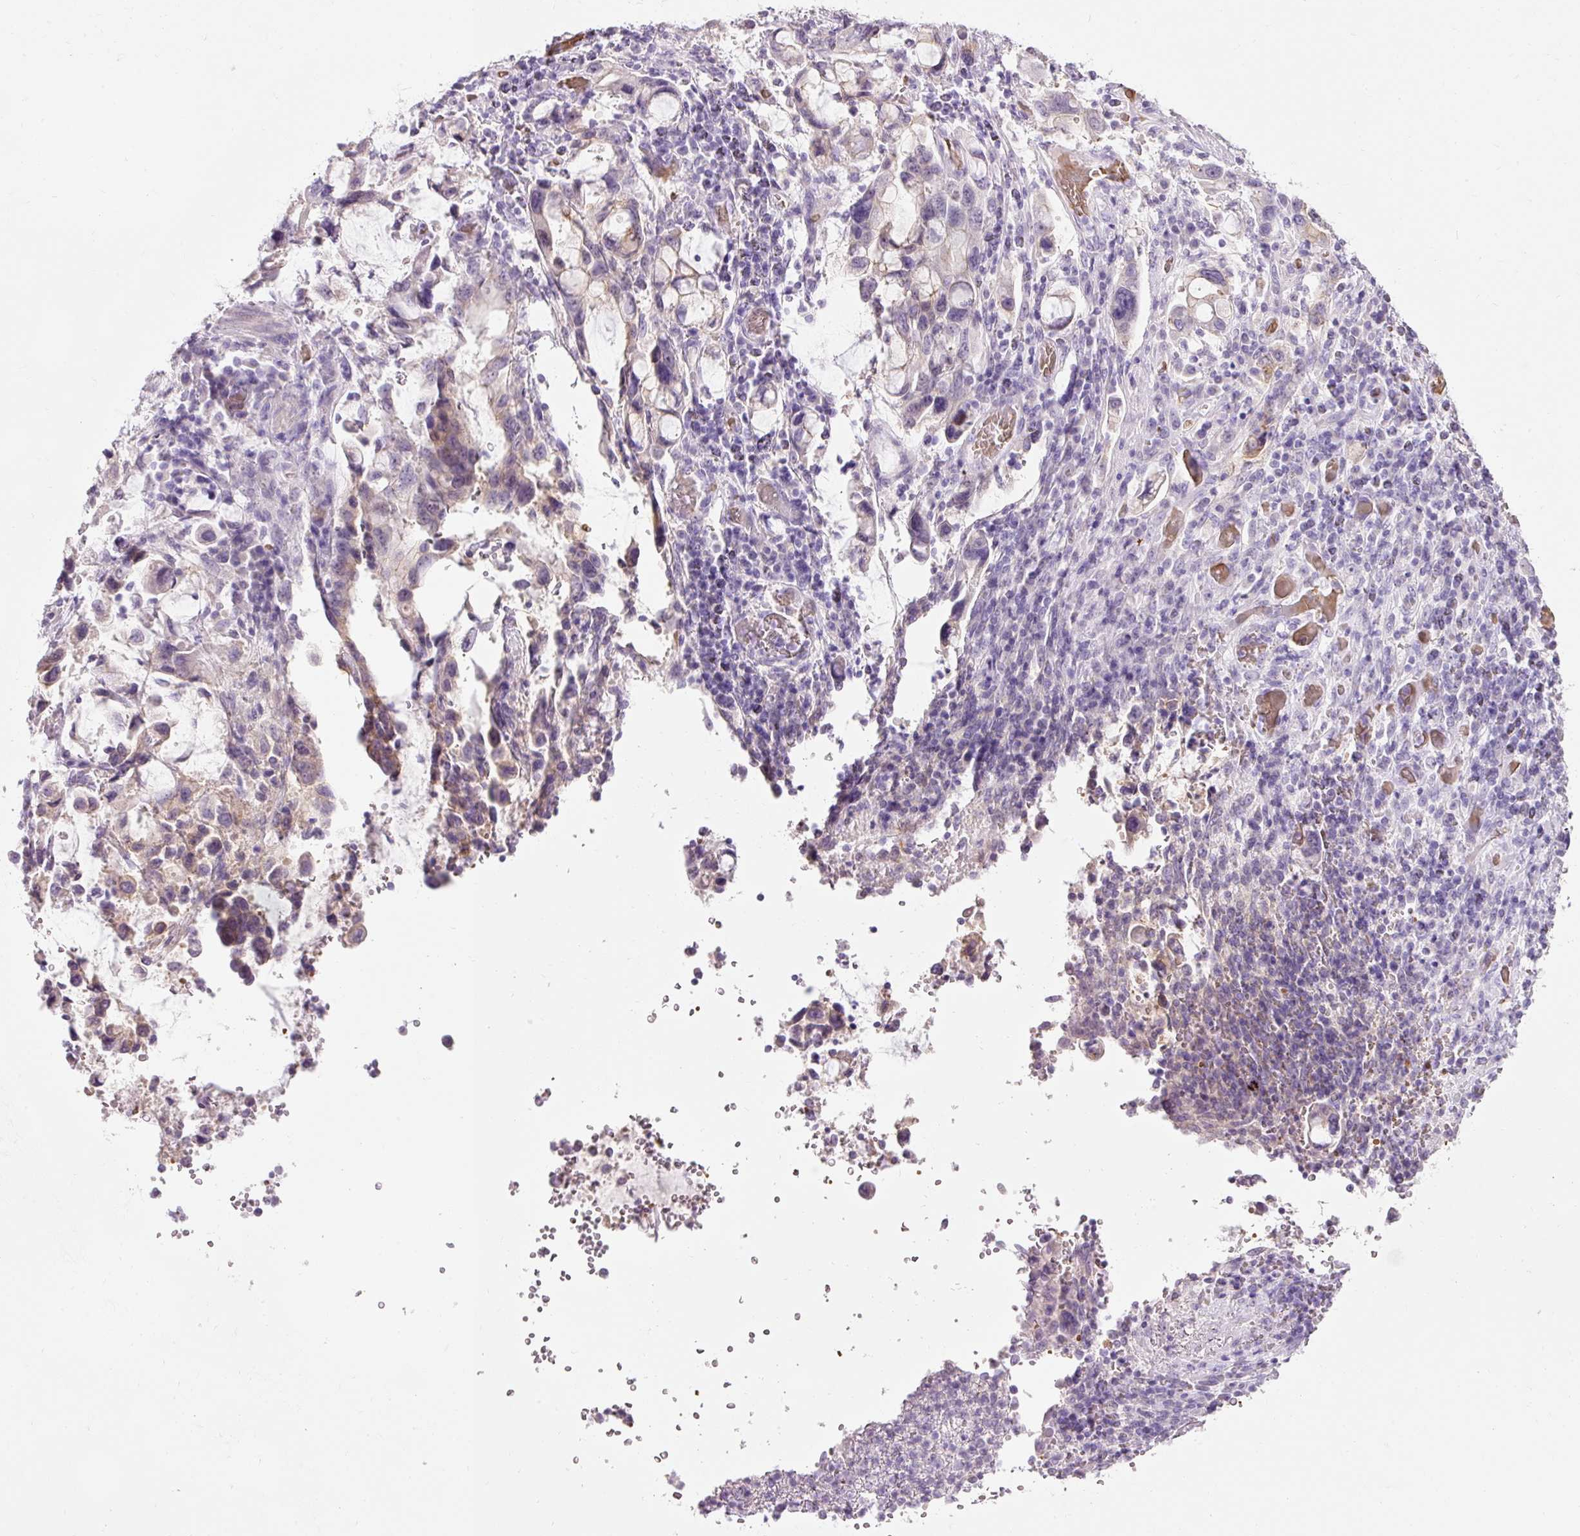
{"staining": {"intensity": "weak", "quantity": "<25%", "location": "cytoplasmic/membranous"}, "tissue": "stomach cancer", "cell_type": "Tumor cells", "image_type": "cancer", "snomed": [{"axis": "morphology", "description": "Adenocarcinoma, NOS"}, {"axis": "topography", "description": "Stomach, upper"}, {"axis": "topography", "description": "Stomach"}], "caption": "Human adenocarcinoma (stomach) stained for a protein using immunohistochemistry reveals no staining in tumor cells.", "gene": "DHRS11", "patient": {"sex": "male", "age": 62}}